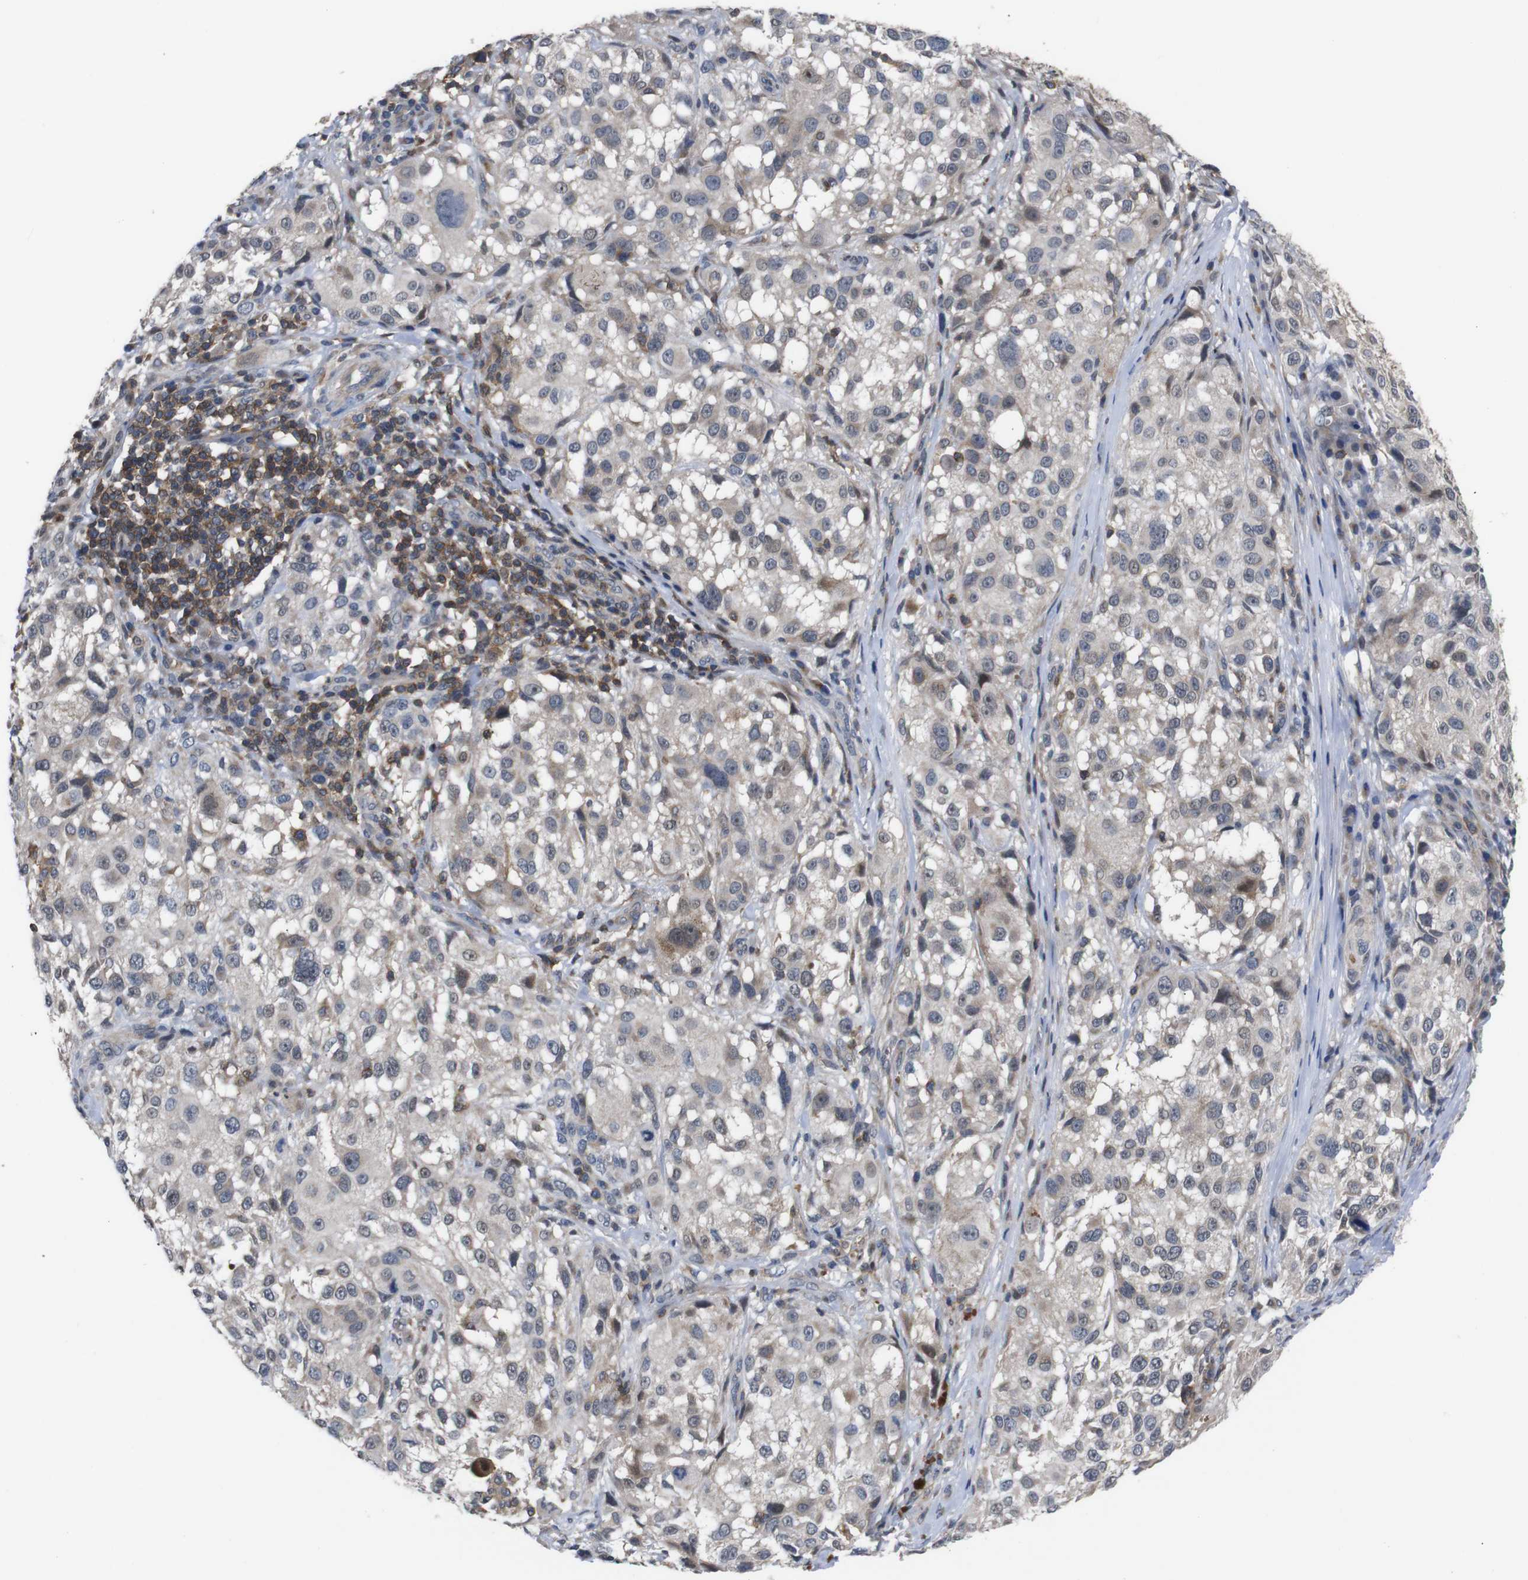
{"staining": {"intensity": "weak", "quantity": "<25%", "location": "cytoplasmic/membranous"}, "tissue": "melanoma", "cell_type": "Tumor cells", "image_type": "cancer", "snomed": [{"axis": "morphology", "description": "Necrosis, NOS"}, {"axis": "morphology", "description": "Malignant melanoma, NOS"}, {"axis": "topography", "description": "Skin"}], "caption": "High magnification brightfield microscopy of malignant melanoma stained with DAB (brown) and counterstained with hematoxylin (blue): tumor cells show no significant positivity. (Brightfield microscopy of DAB (3,3'-diaminobenzidine) immunohistochemistry at high magnification).", "gene": "BRWD3", "patient": {"sex": "female", "age": 87}}